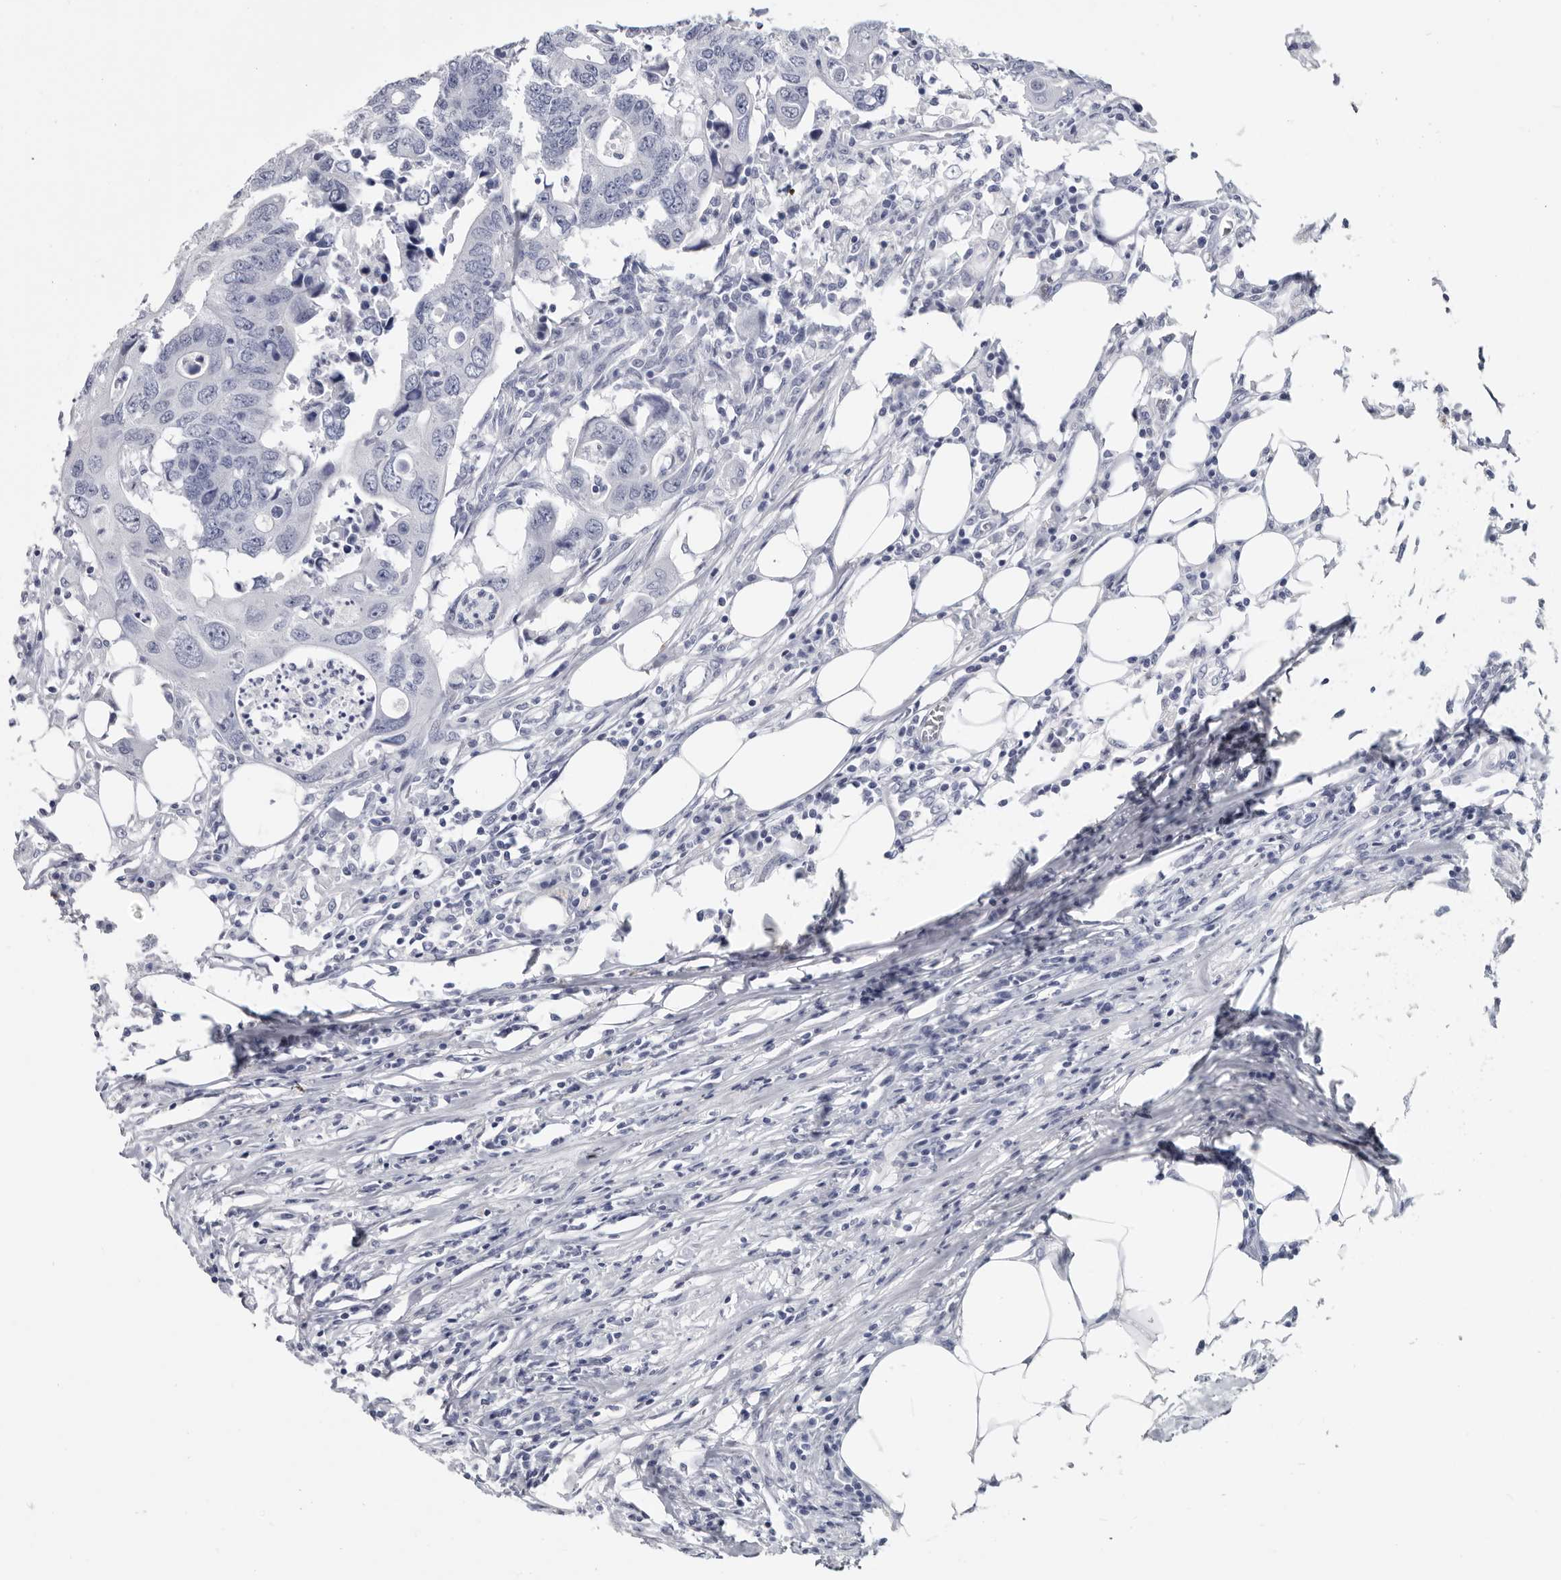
{"staining": {"intensity": "negative", "quantity": "none", "location": "none"}, "tissue": "colorectal cancer", "cell_type": "Tumor cells", "image_type": "cancer", "snomed": [{"axis": "morphology", "description": "Adenocarcinoma, NOS"}, {"axis": "topography", "description": "Colon"}], "caption": "IHC of adenocarcinoma (colorectal) shows no positivity in tumor cells.", "gene": "WRAP73", "patient": {"sex": "male", "age": 71}}